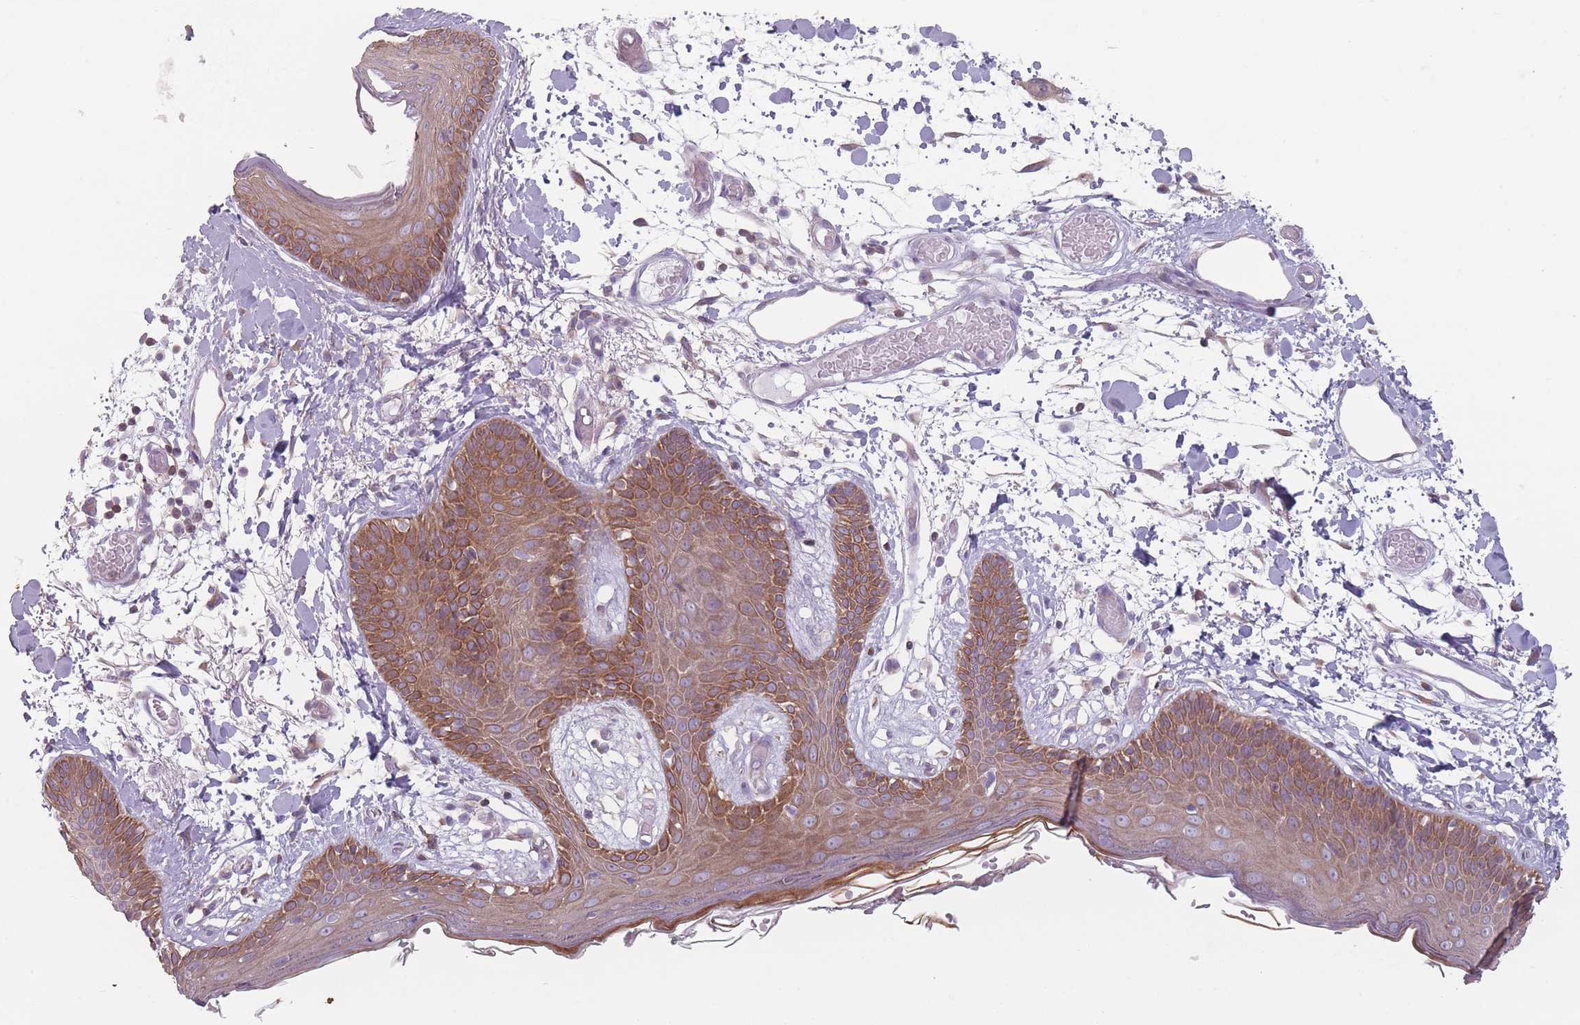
{"staining": {"intensity": "moderate", "quantity": ">75%", "location": "cytoplasmic/membranous"}, "tissue": "skin", "cell_type": "Fibroblasts", "image_type": "normal", "snomed": [{"axis": "morphology", "description": "Normal tissue, NOS"}, {"axis": "topography", "description": "Skin"}], "caption": "DAB (3,3'-diaminobenzidine) immunohistochemical staining of unremarkable human skin exhibits moderate cytoplasmic/membranous protein expression in approximately >75% of fibroblasts.", "gene": "HSBP1L1", "patient": {"sex": "male", "age": 79}}